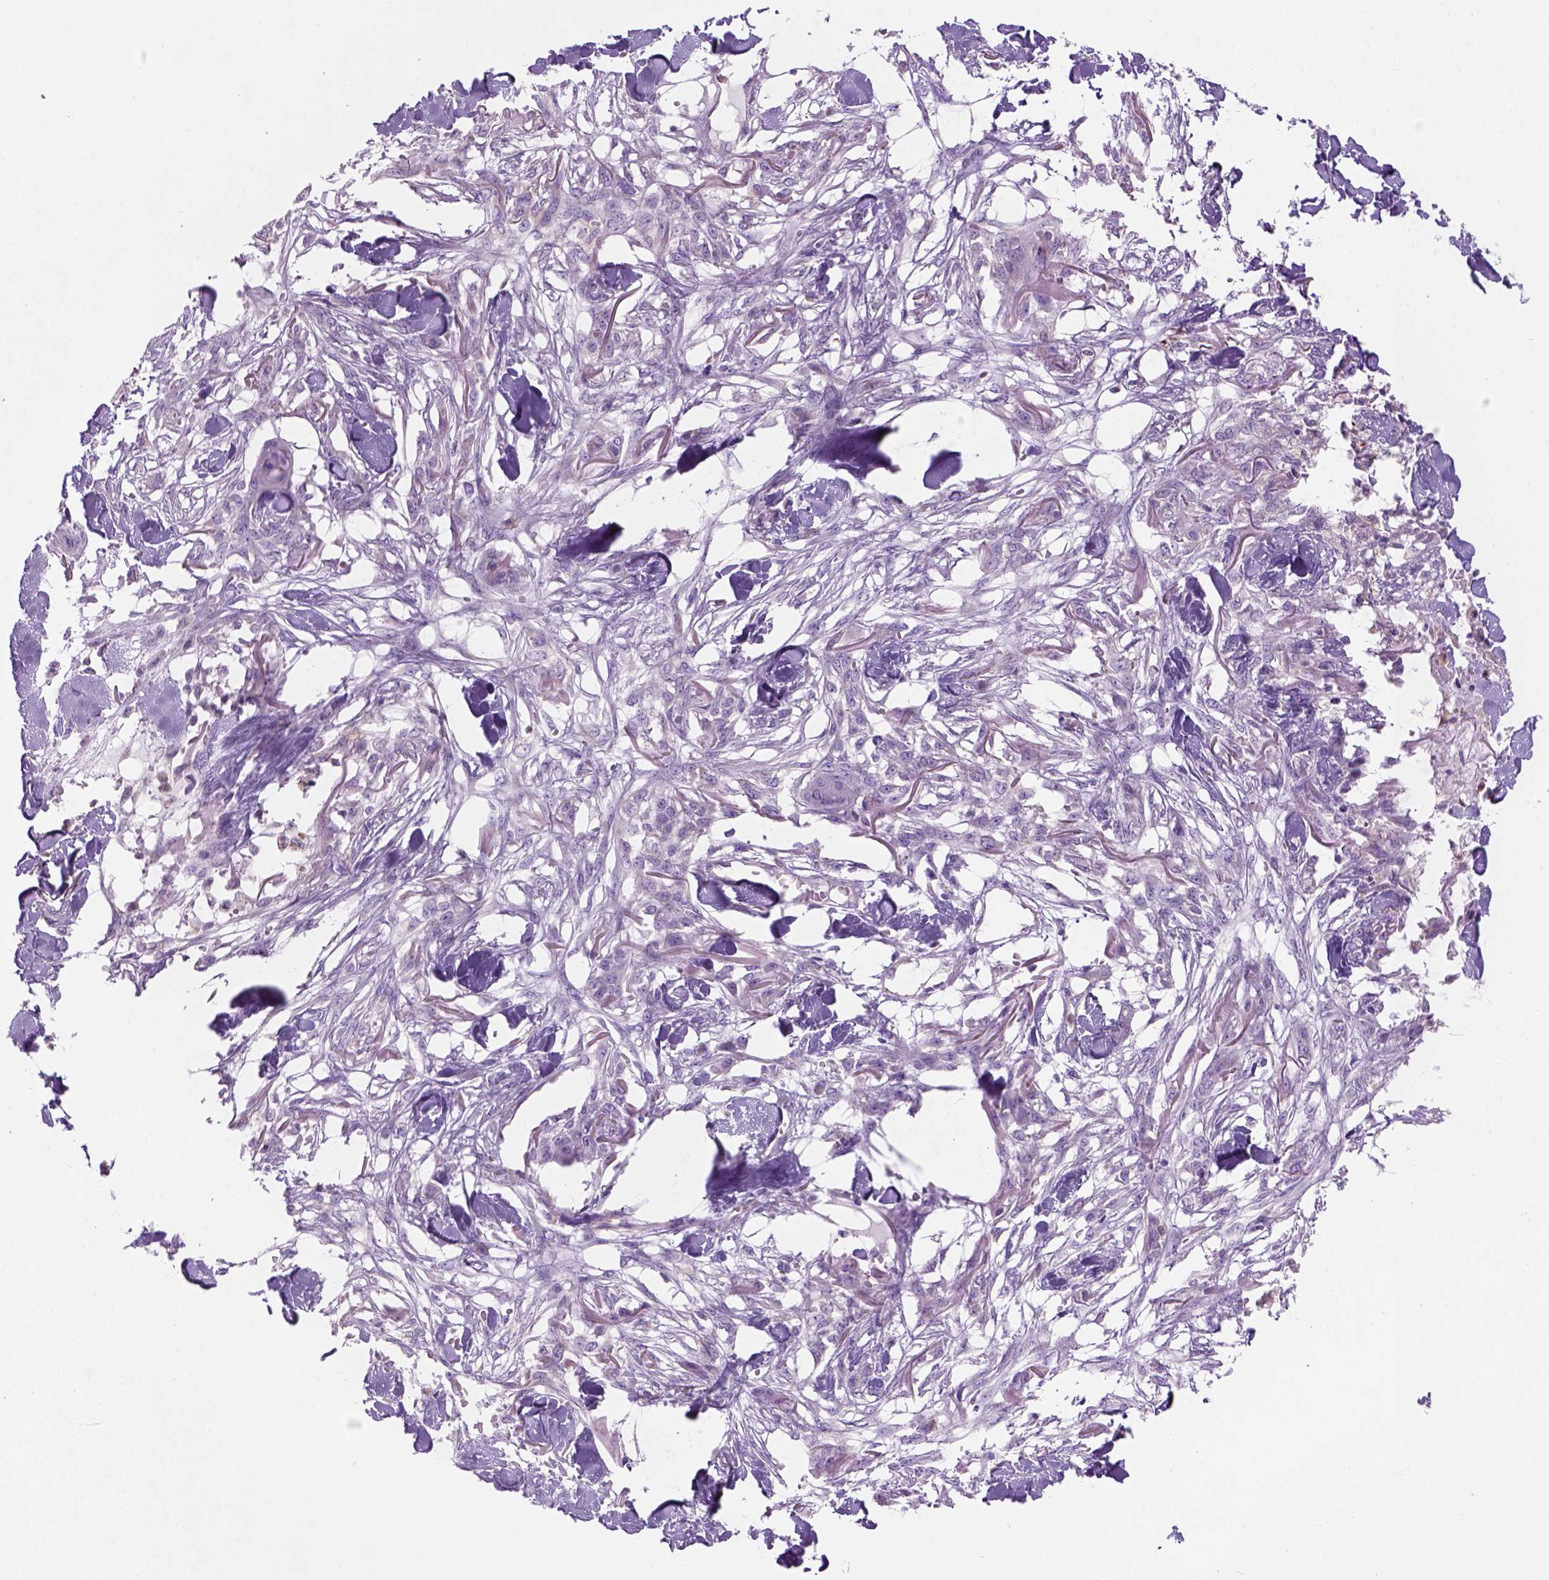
{"staining": {"intensity": "negative", "quantity": "none", "location": "none"}, "tissue": "skin cancer", "cell_type": "Tumor cells", "image_type": "cancer", "snomed": [{"axis": "morphology", "description": "Squamous cell carcinoma, NOS"}, {"axis": "topography", "description": "Skin"}], "caption": "Human skin squamous cell carcinoma stained for a protein using immunohistochemistry (IHC) shows no staining in tumor cells.", "gene": "CD84", "patient": {"sex": "female", "age": 59}}